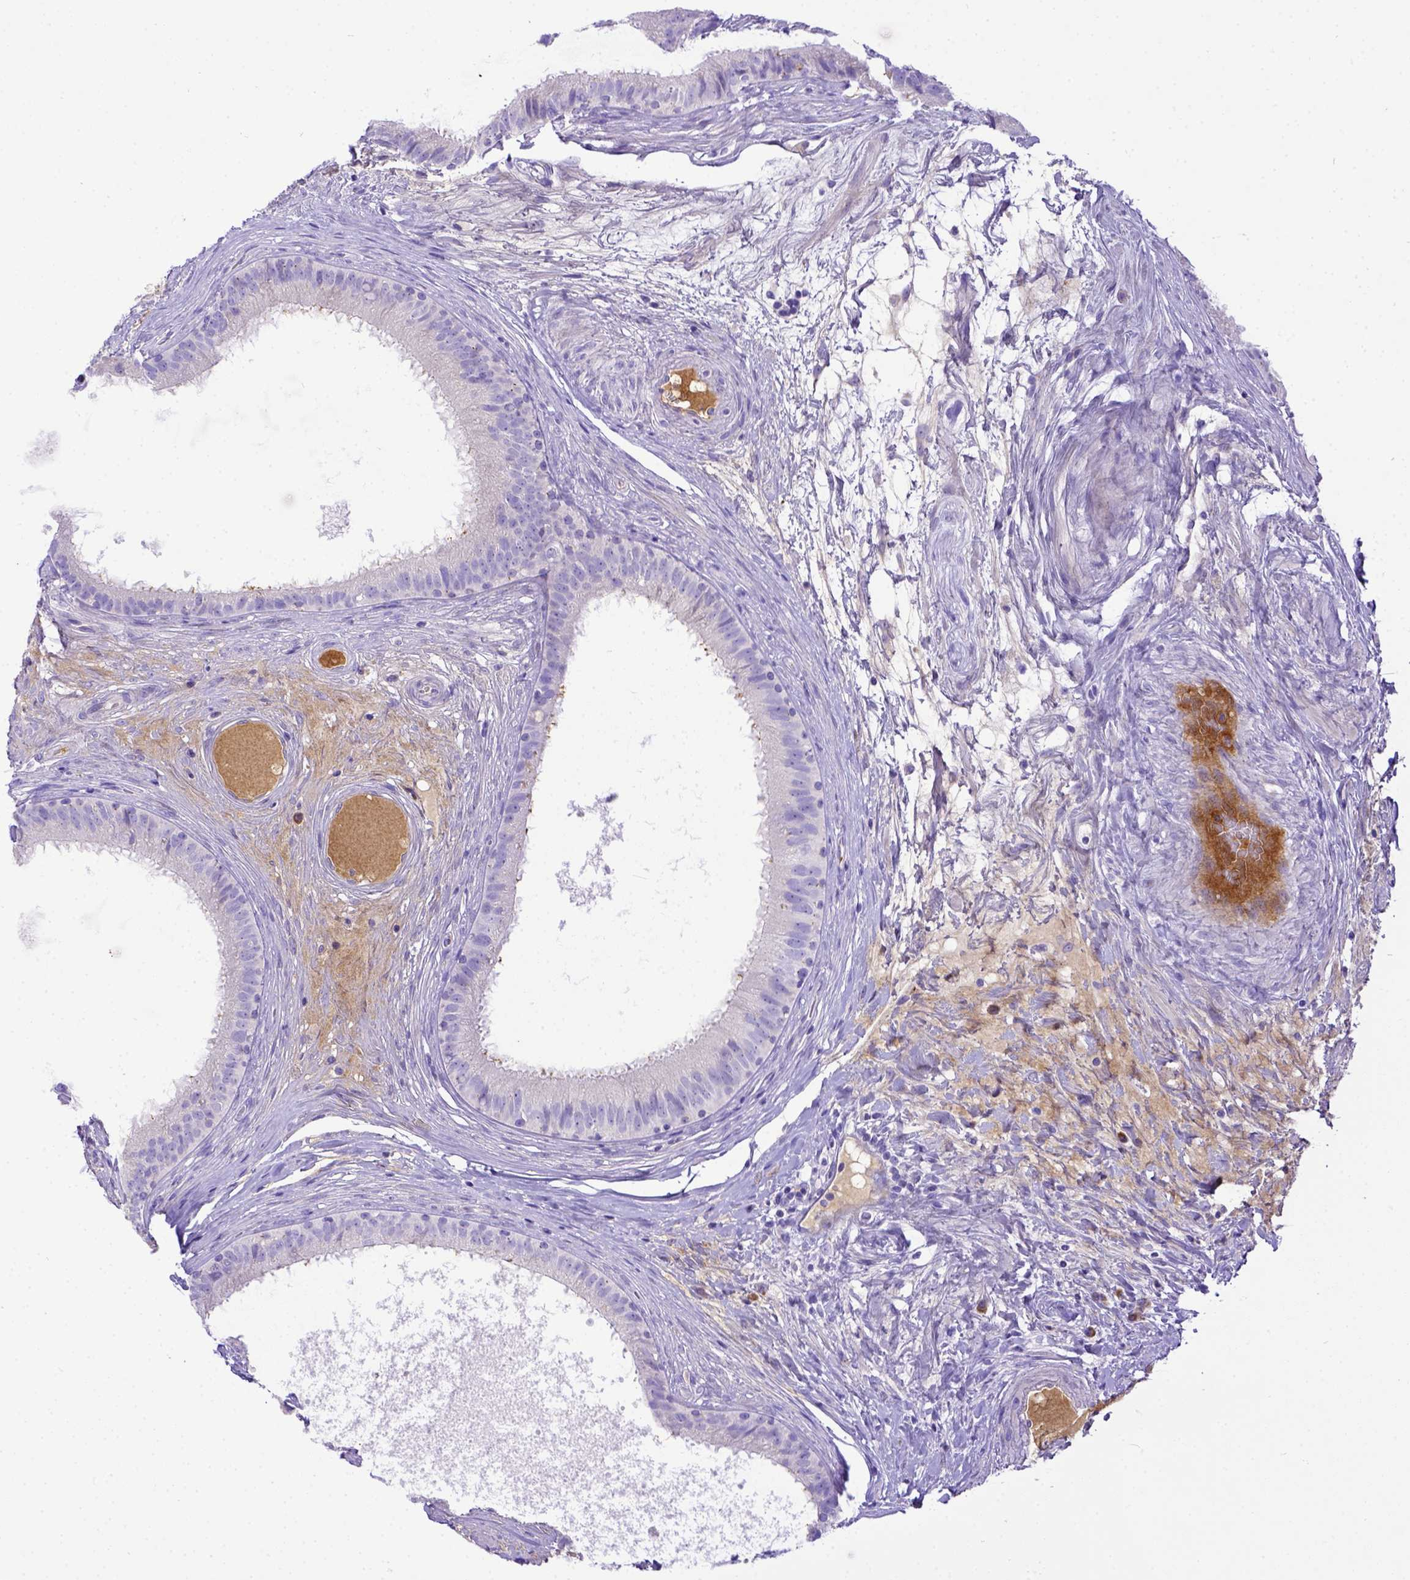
{"staining": {"intensity": "negative", "quantity": "none", "location": "none"}, "tissue": "epididymis", "cell_type": "Glandular cells", "image_type": "normal", "snomed": [{"axis": "morphology", "description": "Normal tissue, NOS"}, {"axis": "topography", "description": "Epididymis"}], "caption": "A photomicrograph of epididymis stained for a protein exhibits no brown staining in glandular cells.", "gene": "CFAP300", "patient": {"sex": "male", "age": 59}}